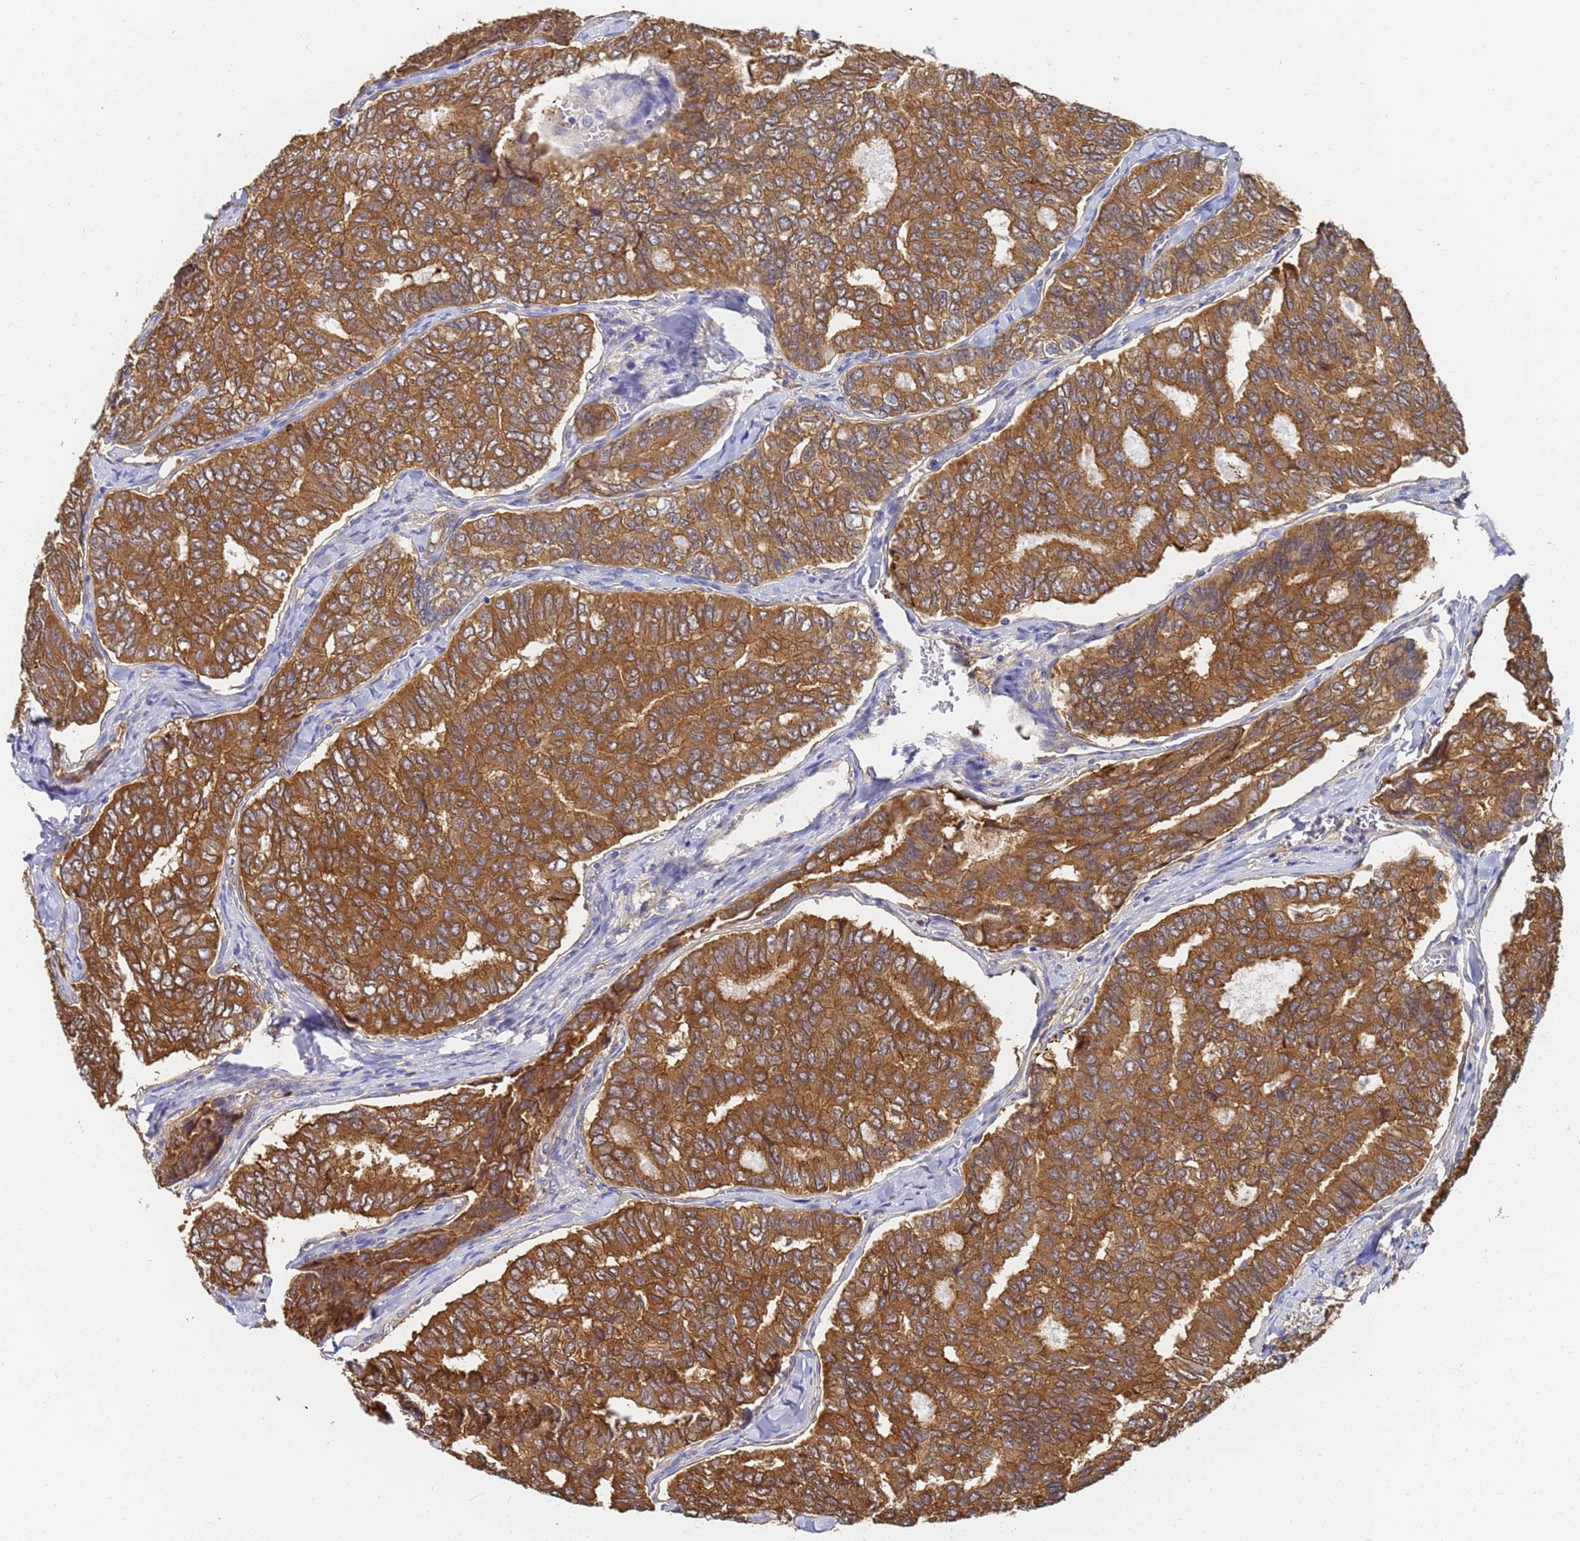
{"staining": {"intensity": "moderate", "quantity": ">75%", "location": "cytoplasmic/membranous"}, "tissue": "thyroid cancer", "cell_type": "Tumor cells", "image_type": "cancer", "snomed": [{"axis": "morphology", "description": "Papillary adenocarcinoma, NOS"}, {"axis": "topography", "description": "Thyroid gland"}], "caption": "High-magnification brightfield microscopy of thyroid papillary adenocarcinoma stained with DAB (brown) and counterstained with hematoxylin (blue). tumor cells exhibit moderate cytoplasmic/membranous expression is identified in approximately>75% of cells.", "gene": "NME1-NME2", "patient": {"sex": "female", "age": 35}}